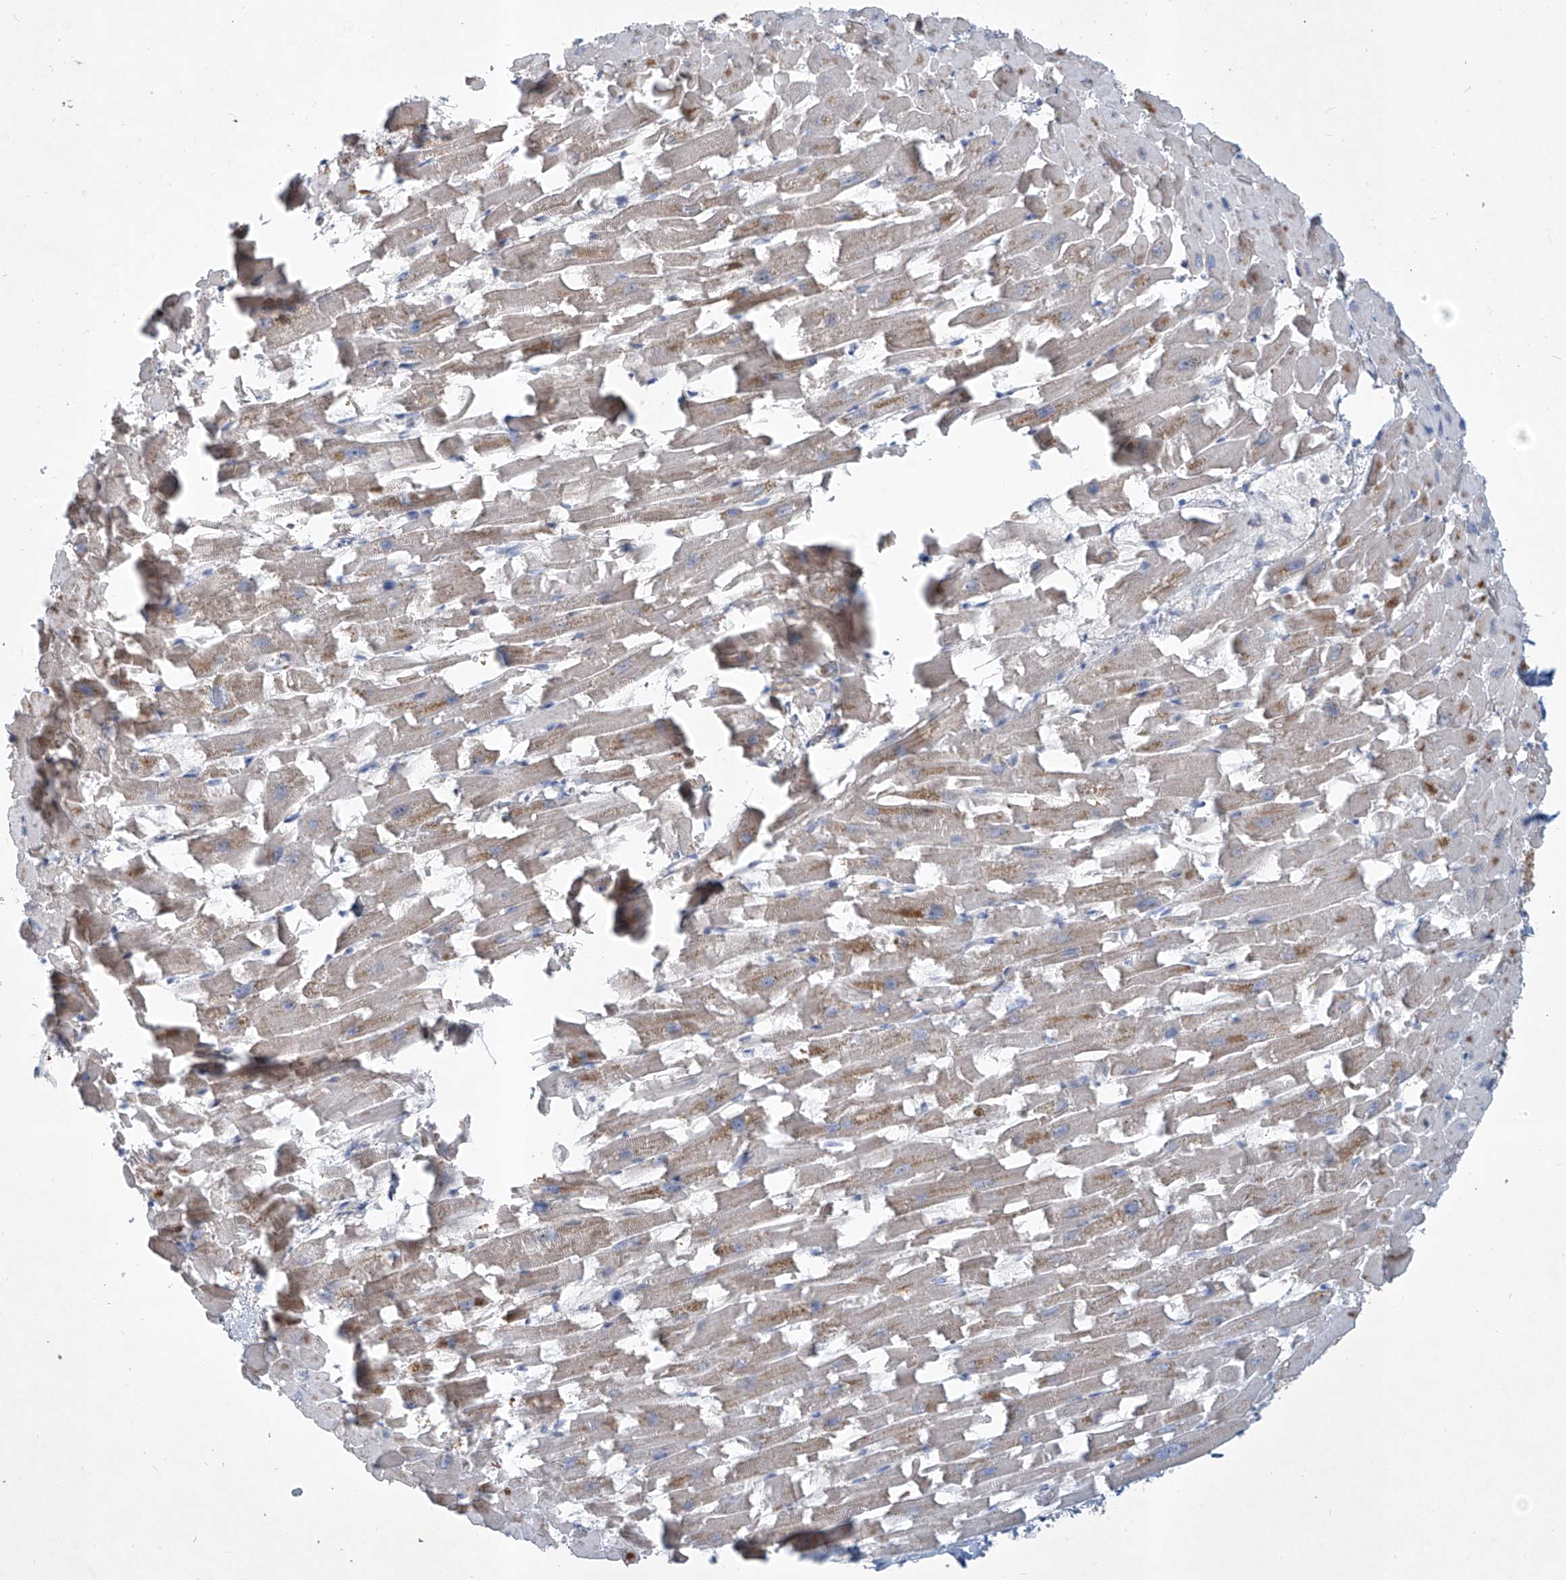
{"staining": {"intensity": "moderate", "quantity": "<25%", "location": "cytoplasmic/membranous"}, "tissue": "heart muscle", "cell_type": "Cardiomyocytes", "image_type": "normal", "snomed": [{"axis": "morphology", "description": "Normal tissue, NOS"}, {"axis": "topography", "description": "Heart"}], "caption": "A brown stain shows moderate cytoplasmic/membranous expression of a protein in cardiomyocytes of unremarkable human heart muscle.", "gene": "ZBTB48", "patient": {"sex": "female", "age": 64}}